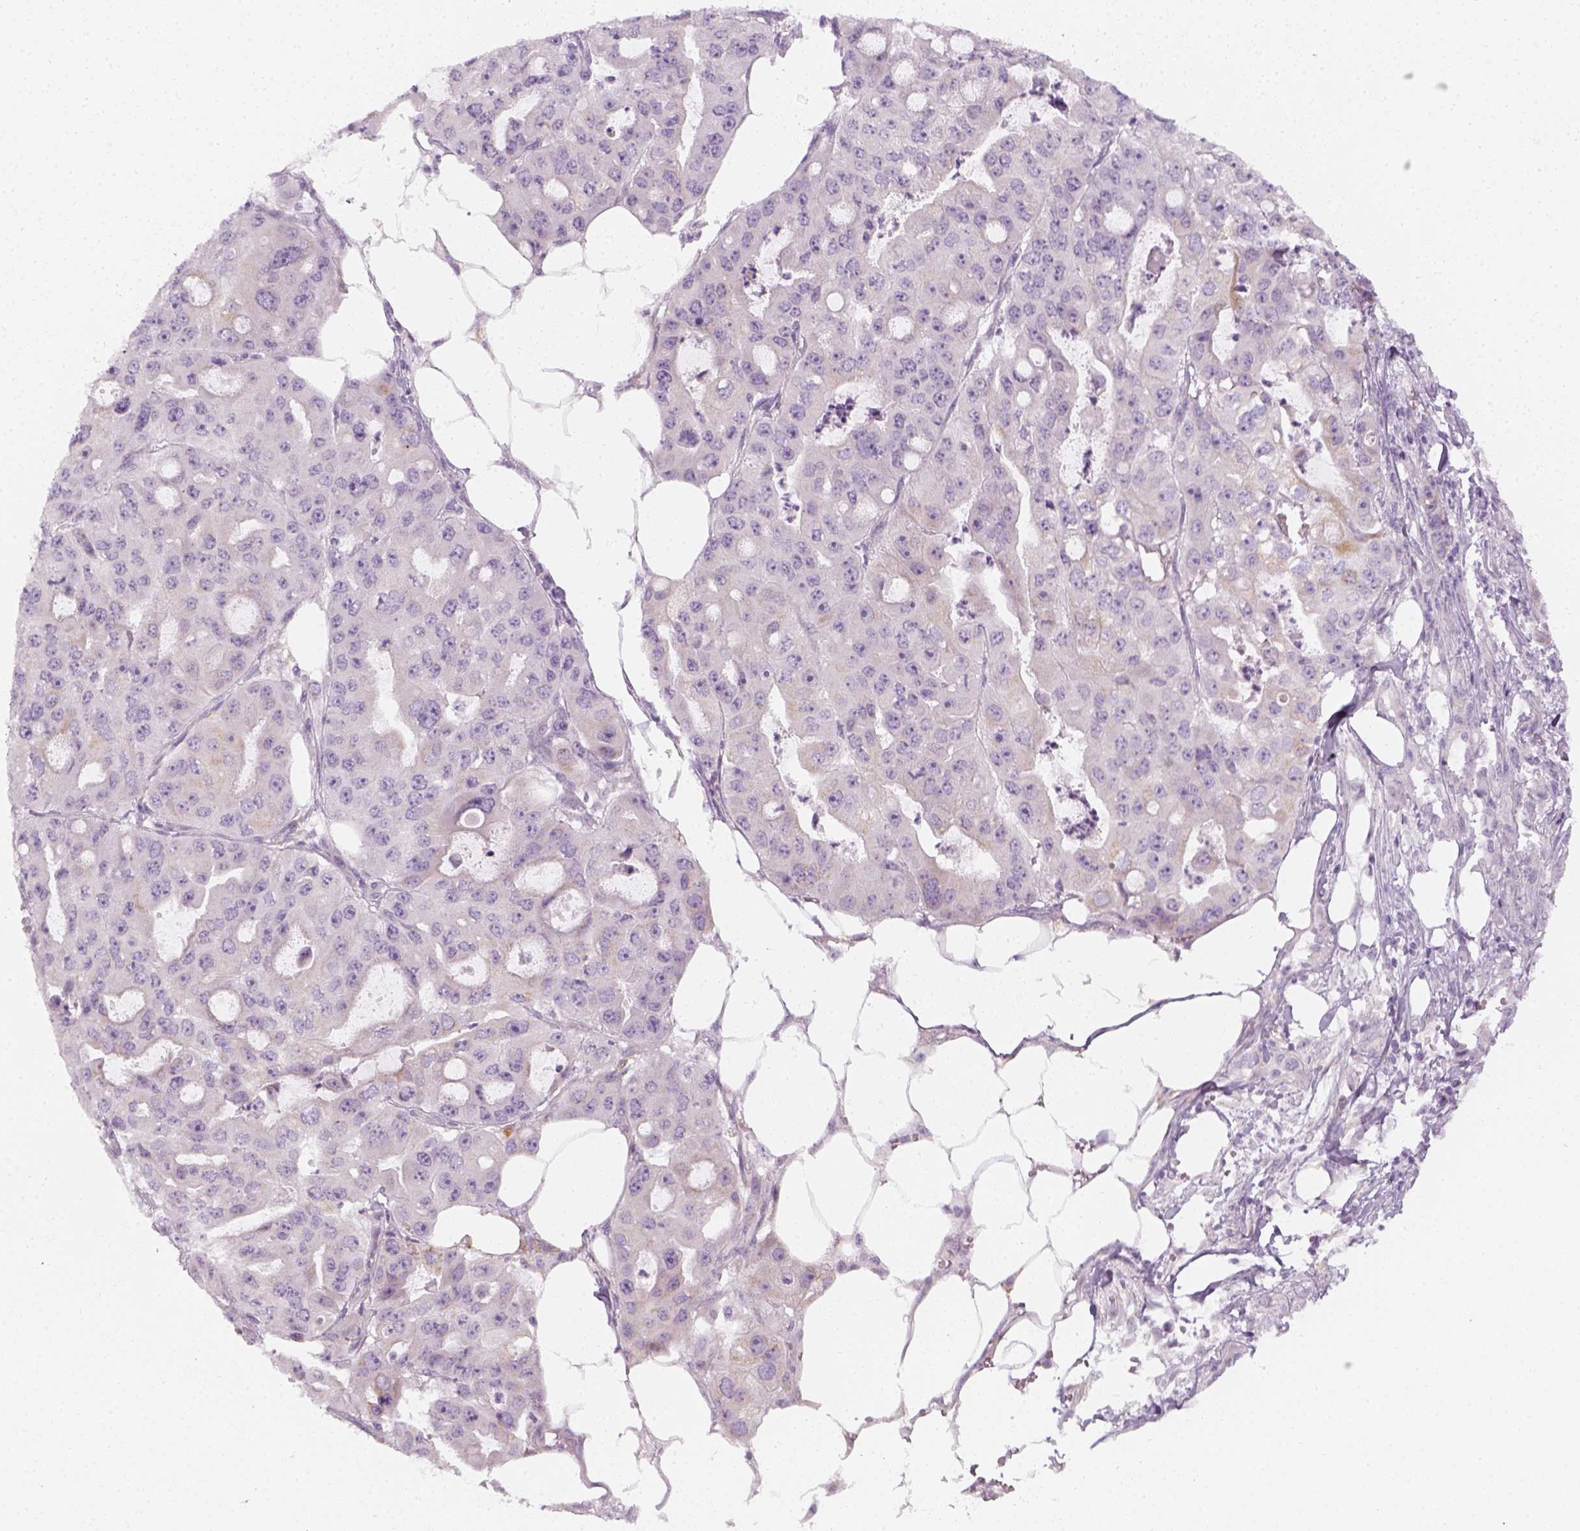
{"staining": {"intensity": "negative", "quantity": "none", "location": "none"}, "tissue": "ovarian cancer", "cell_type": "Tumor cells", "image_type": "cancer", "snomed": [{"axis": "morphology", "description": "Cystadenocarcinoma, serous, NOS"}, {"axis": "topography", "description": "Ovary"}], "caption": "Tumor cells show no significant staining in ovarian serous cystadenocarcinoma.", "gene": "PRAME", "patient": {"sex": "female", "age": 56}}